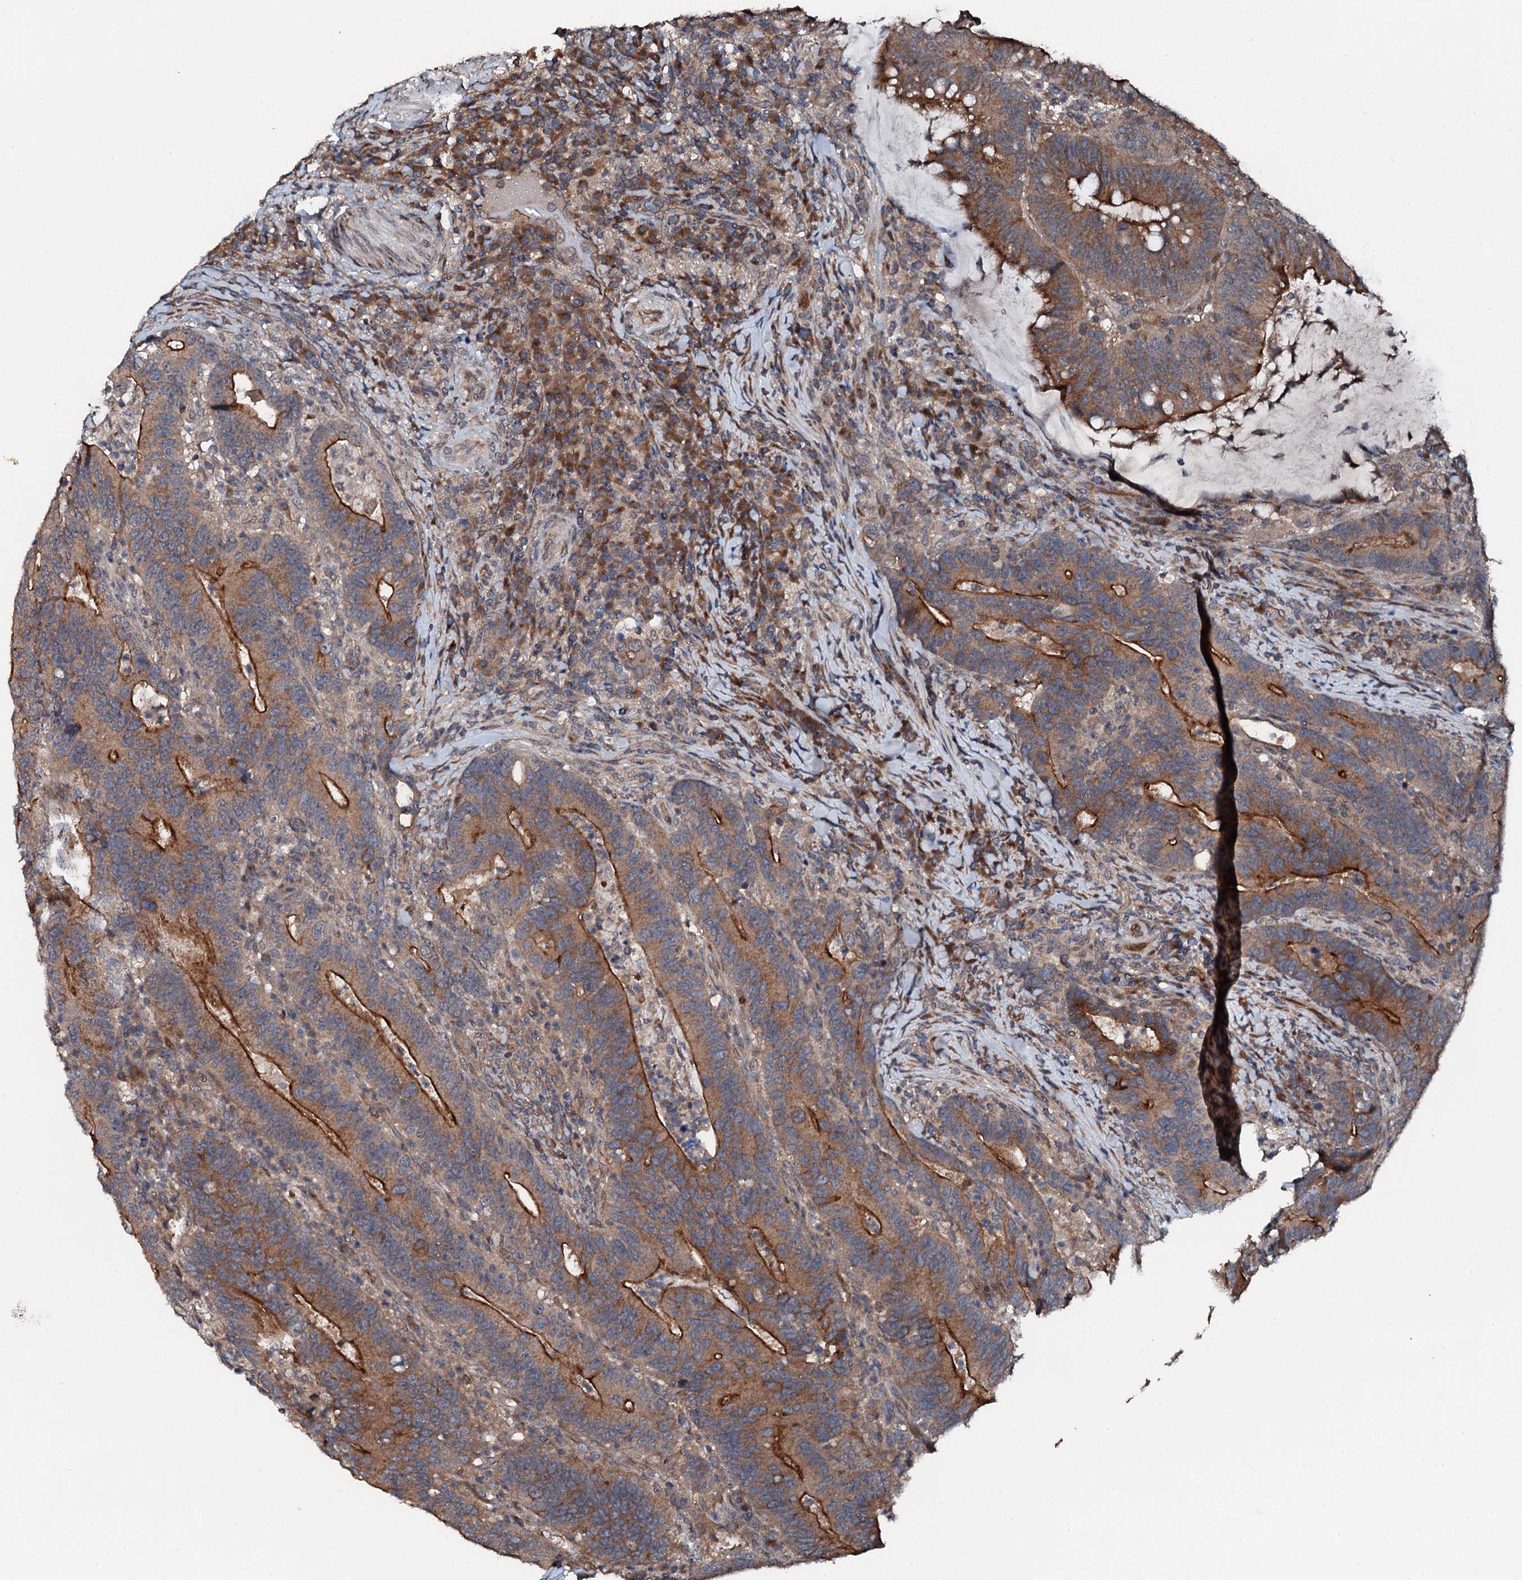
{"staining": {"intensity": "strong", "quantity": "25%-75%", "location": "cytoplasmic/membranous"}, "tissue": "colorectal cancer", "cell_type": "Tumor cells", "image_type": "cancer", "snomed": [{"axis": "morphology", "description": "Adenocarcinoma, NOS"}, {"axis": "topography", "description": "Colon"}], "caption": "About 25%-75% of tumor cells in colorectal adenocarcinoma show strong cytoplasmic/membranous protein expression as visualized by brown immunohistochemical staining.", "gene": "FLYWCH1", "patient": {"sex": "female", "age": 66}}